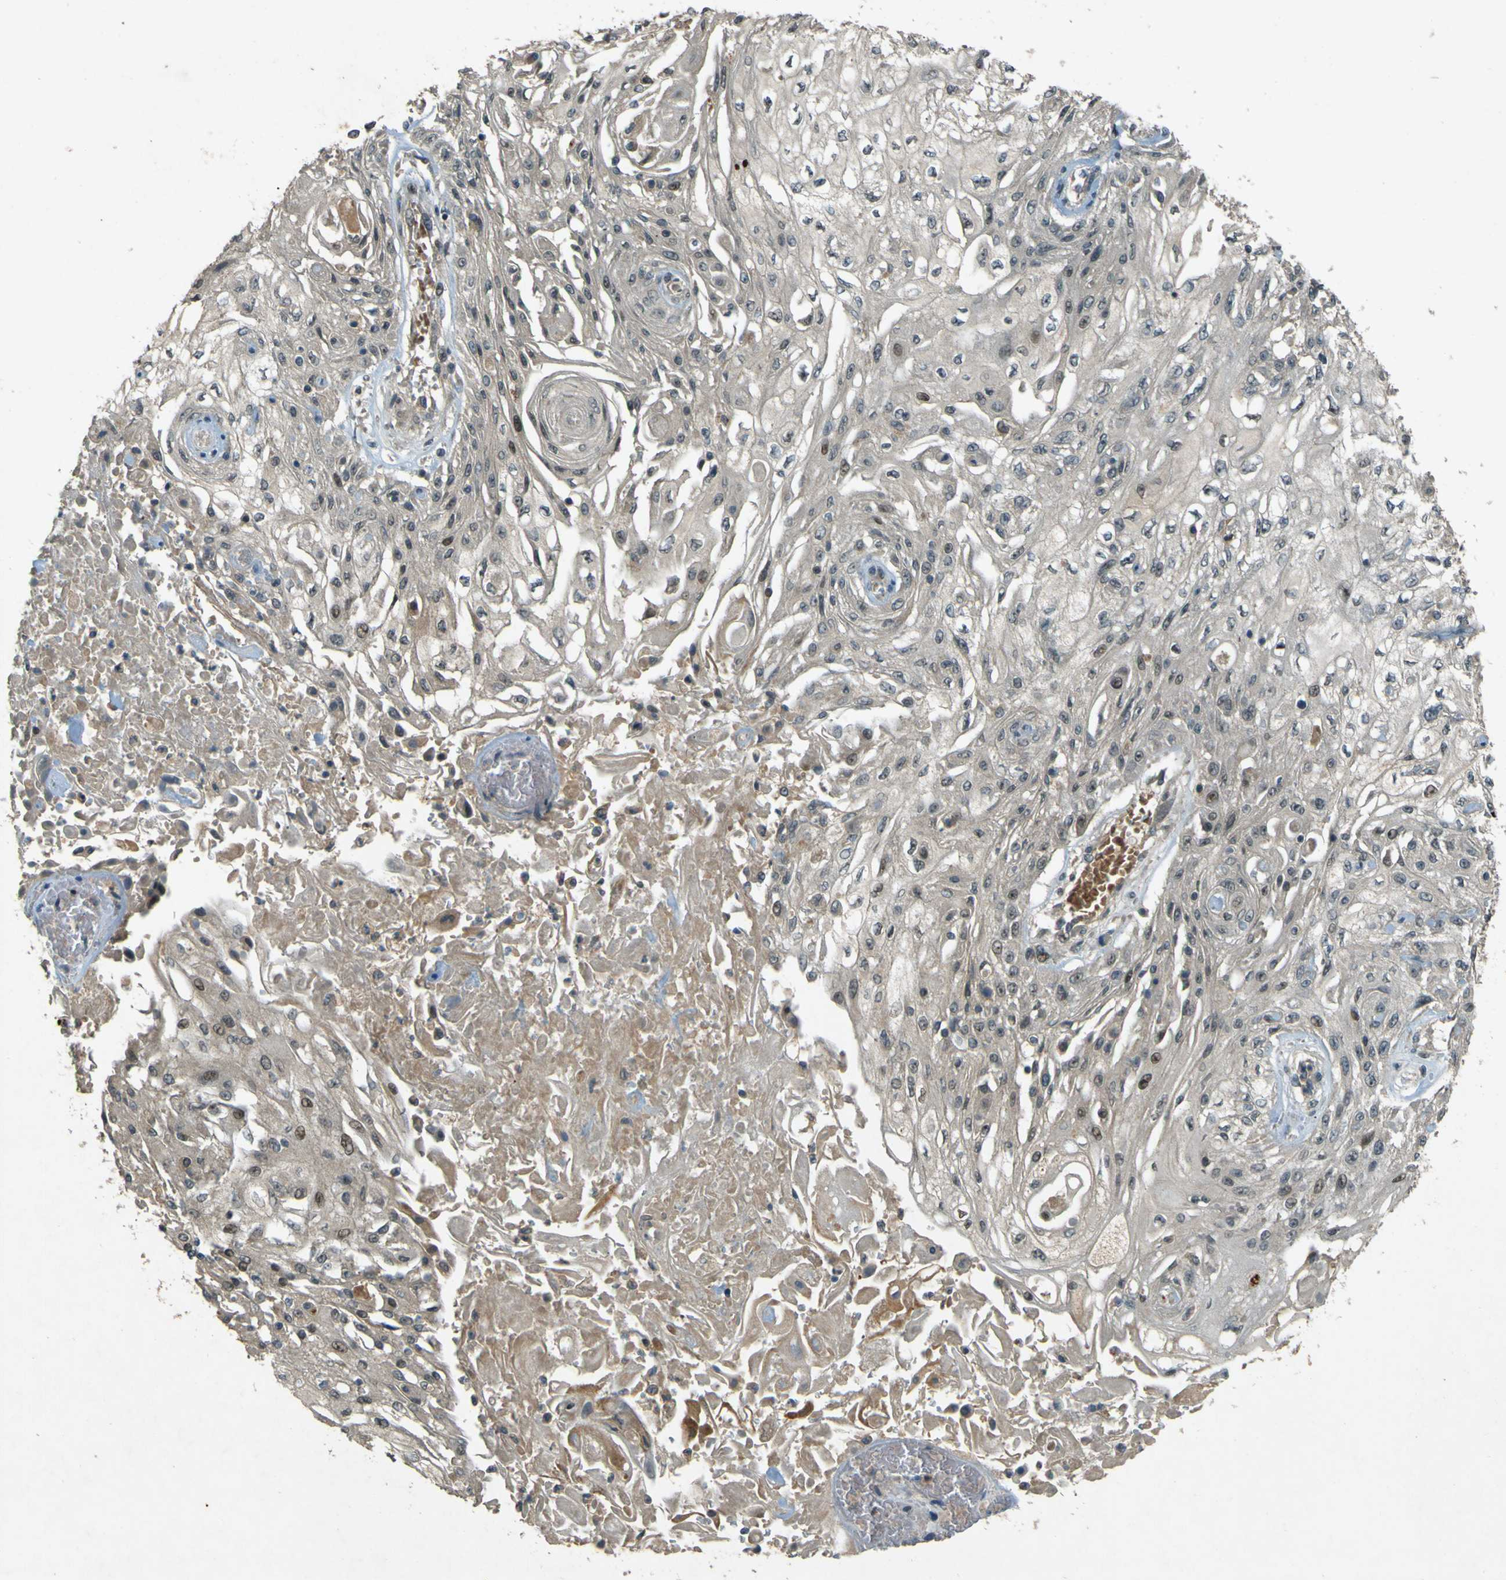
{"staining": {"intensity": "moderate", "quantity": ">75%", "location": "cytoplasmic/membranous,nuclear"}, "tissue": "skin cancer", "cell_type": "Tumor cells", "image_type": "cancer", "snomed": [{"axis": "morphology", "description": "Squamous cell carcinoma, NOS"}, {"axis": "topography", "description": "Skin"}], "caption": "This micrograph displays immunohistochemistry (IHC) staining of skin cancer (squamous cell carcinoma), with medium moderate cytoplasmic/membranous and nuclear expression in approximately >75% of tumor cells.", "gene": "MPDZ", "patient": {"sex": "male", "age": 75}}